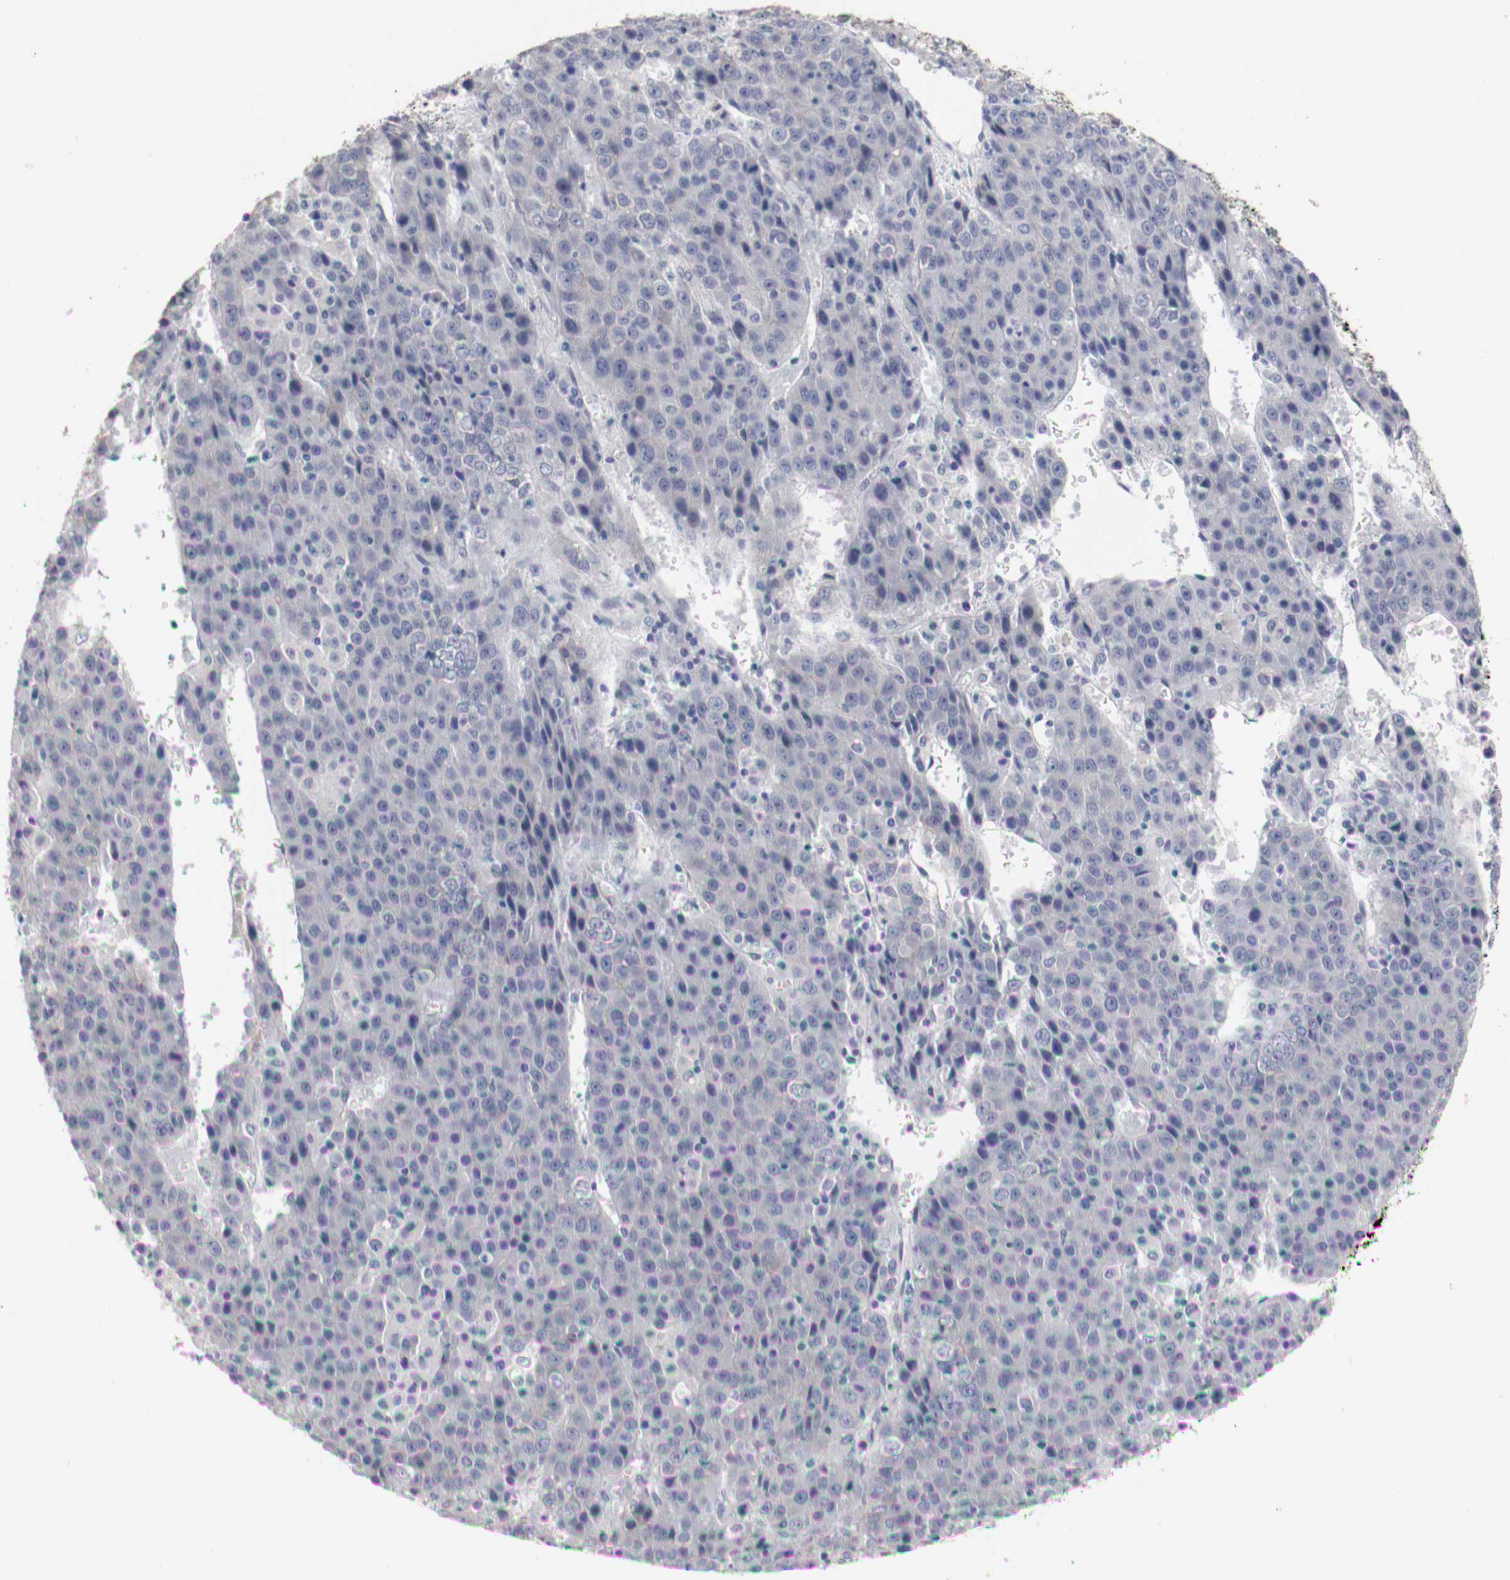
{"staining": {"intensity": "negative", "quantity": "none", "location": "none"}, "tissue": "liver cancer", "cell_type": "Tumor cells", "image_type": "cancer", "snomed": [{"axis": "morphology", "description": "Carcinoma, Hepatocellular, NOS"}, {"axis": "topography", "description": "Liver"}], "caption": "Tumor cells are negative for protein expression in human liver hepatocellular carcinoma.", "gene": "KIT", "patient": {"sex": "female", "age": 53}}